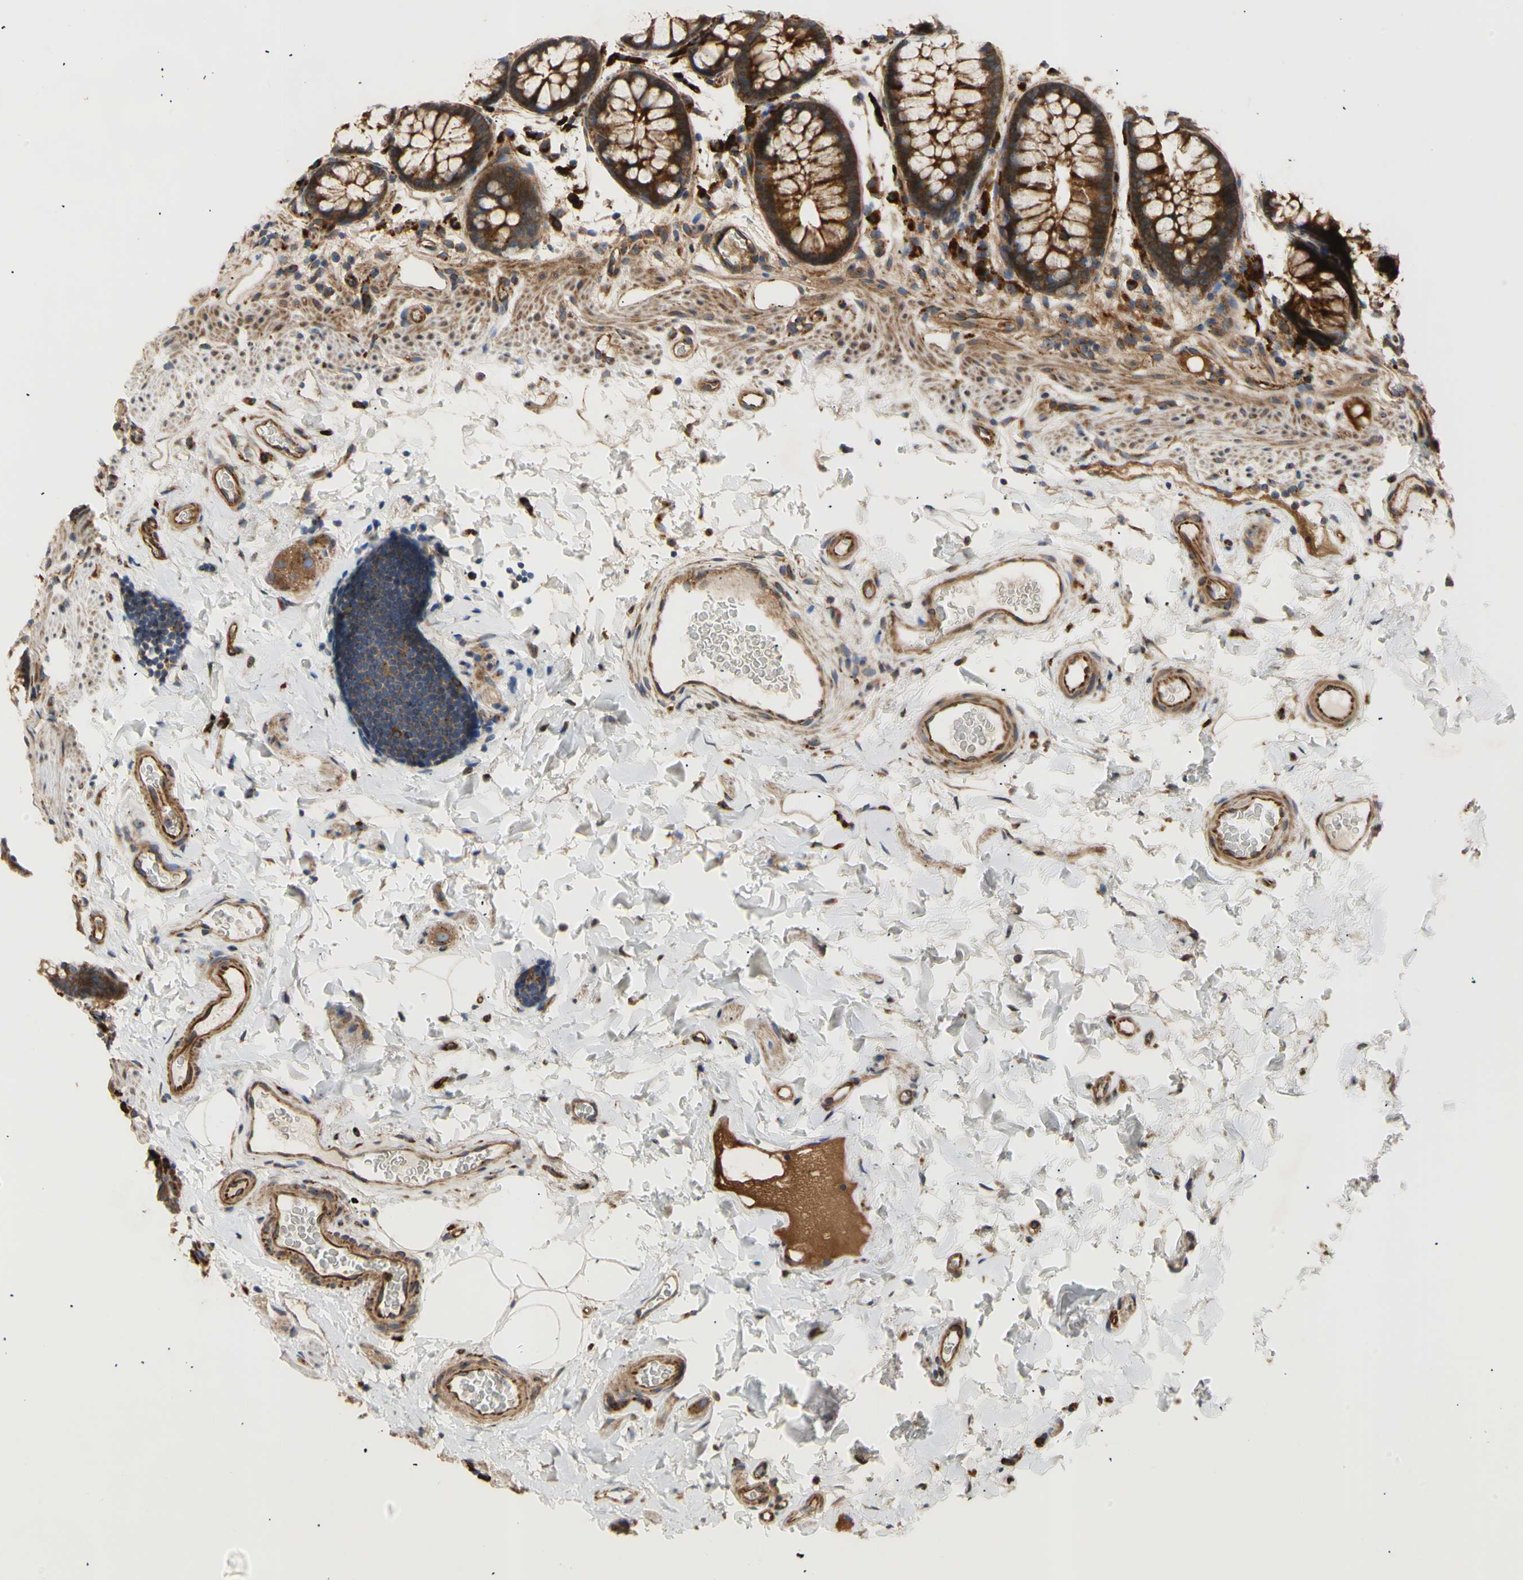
{"staining": {"intensity": "strong", "quantity": ">75%", "location": "cytoplasmic/membranous"}, "tissue": "colon", "cell_type": "Endothelial cells", "image_type": "normal", "snomed": [{"axis": "morphology", "description": "Normal tissue, NOS"}, {"axis": "topography", "description": "Colon"}], "caption": "Colon stained with DAB immunohistochemistry shows high levels of strong cytoplasmic/membranous expression in approximately >75% of endothelial cells.", "gene": "TUBG2", "patient": {"sex": "female", "age": 80}}